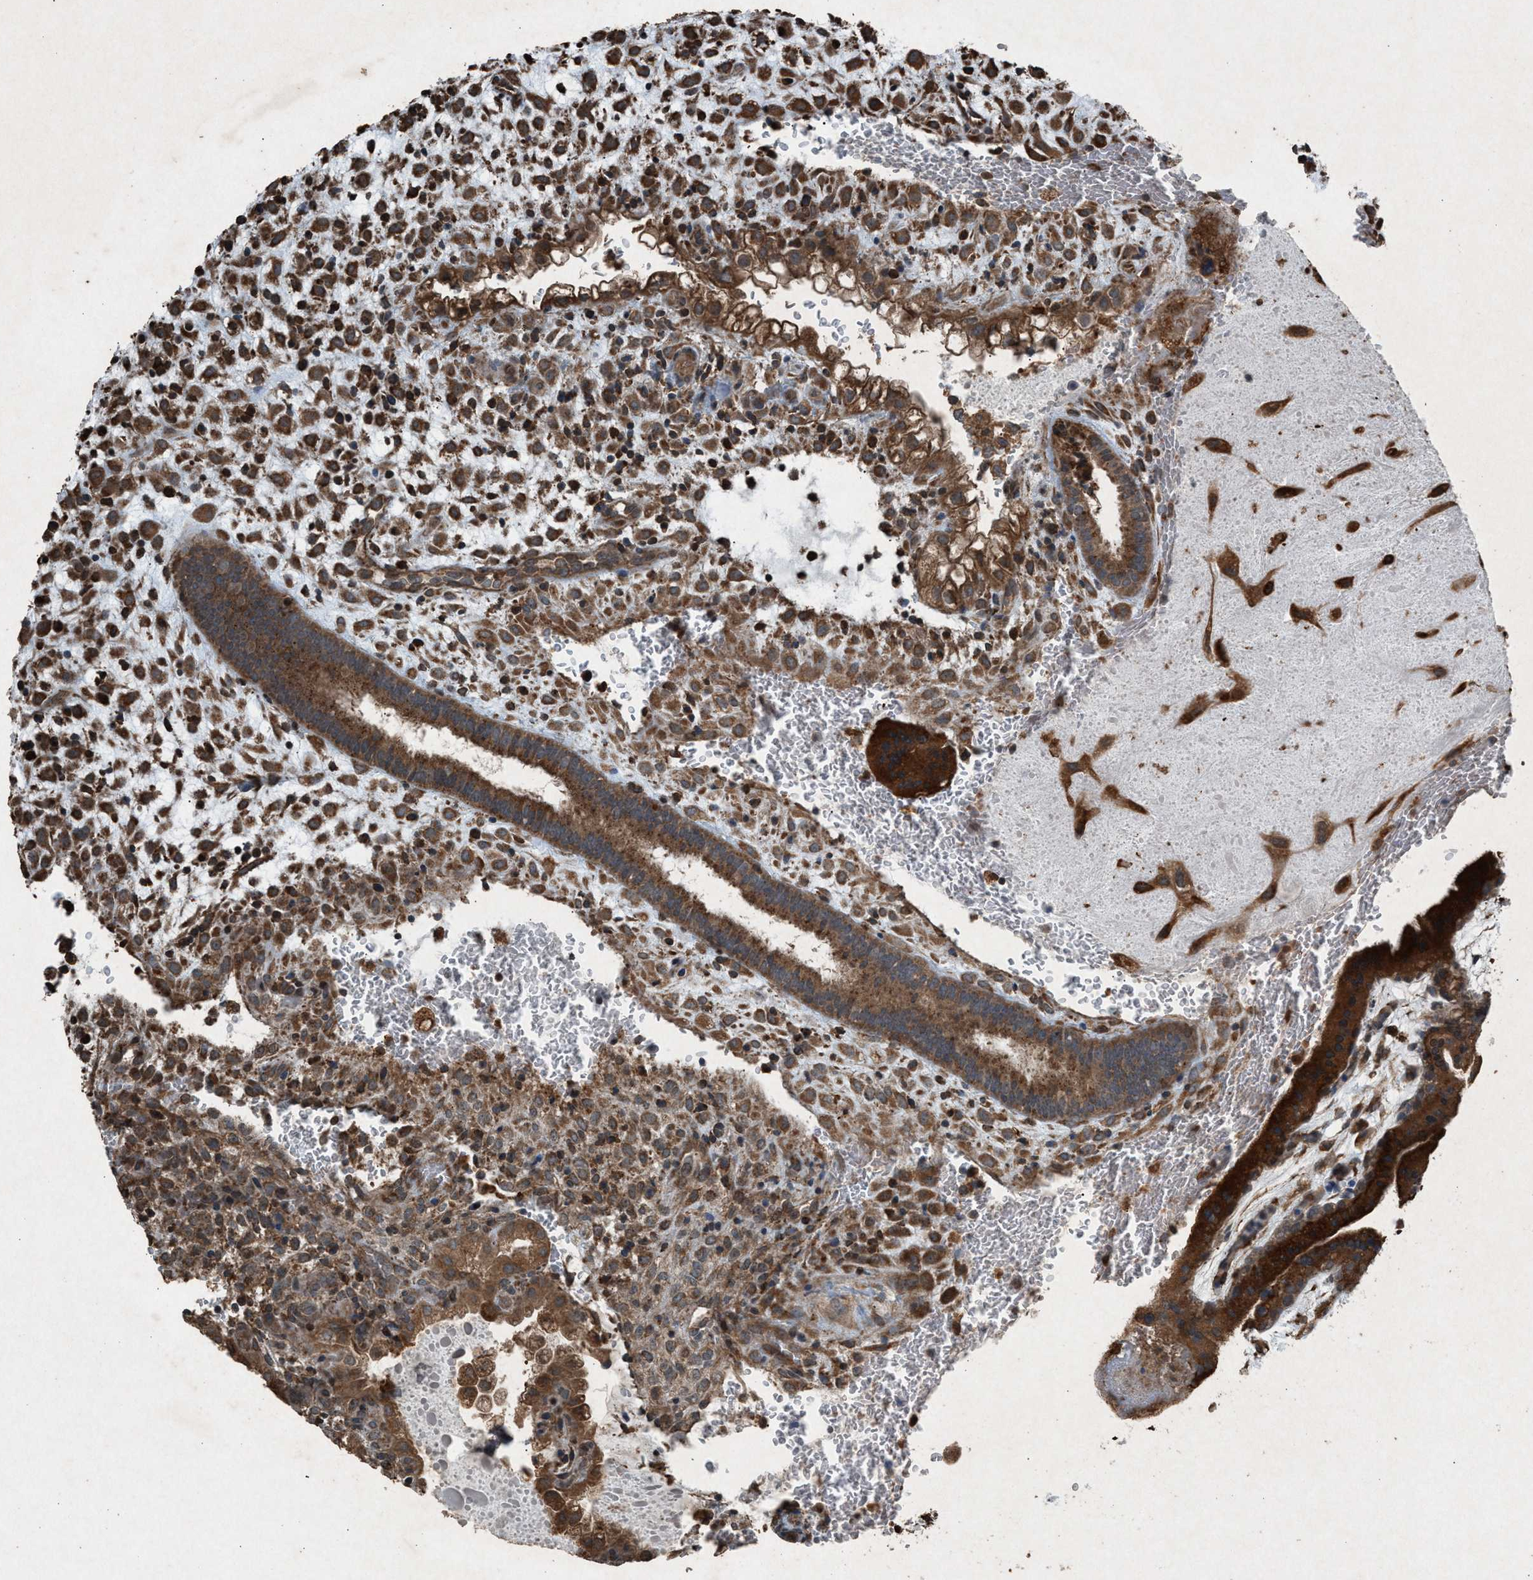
{"staining": {"intensity": "moderate", "quantity": ">75%", "location": "cytoplasmic/membranous"}, "tissue": "placenta", "cell_type": "Decidual cells", "image_type": "normal", "snomed": [{"axis": "morphology", "description": "Normal tissue, NOS"}, {"axis": "topography", "description": "Placenta"}], "caption": "Normal placenta reveals moderate cytoplasmic/membranous positivity in about >75% of decidual cells, visualized by immunohistochemistry.", "gene": "CALR", "patient": {"sex": "female", "age": 35}}